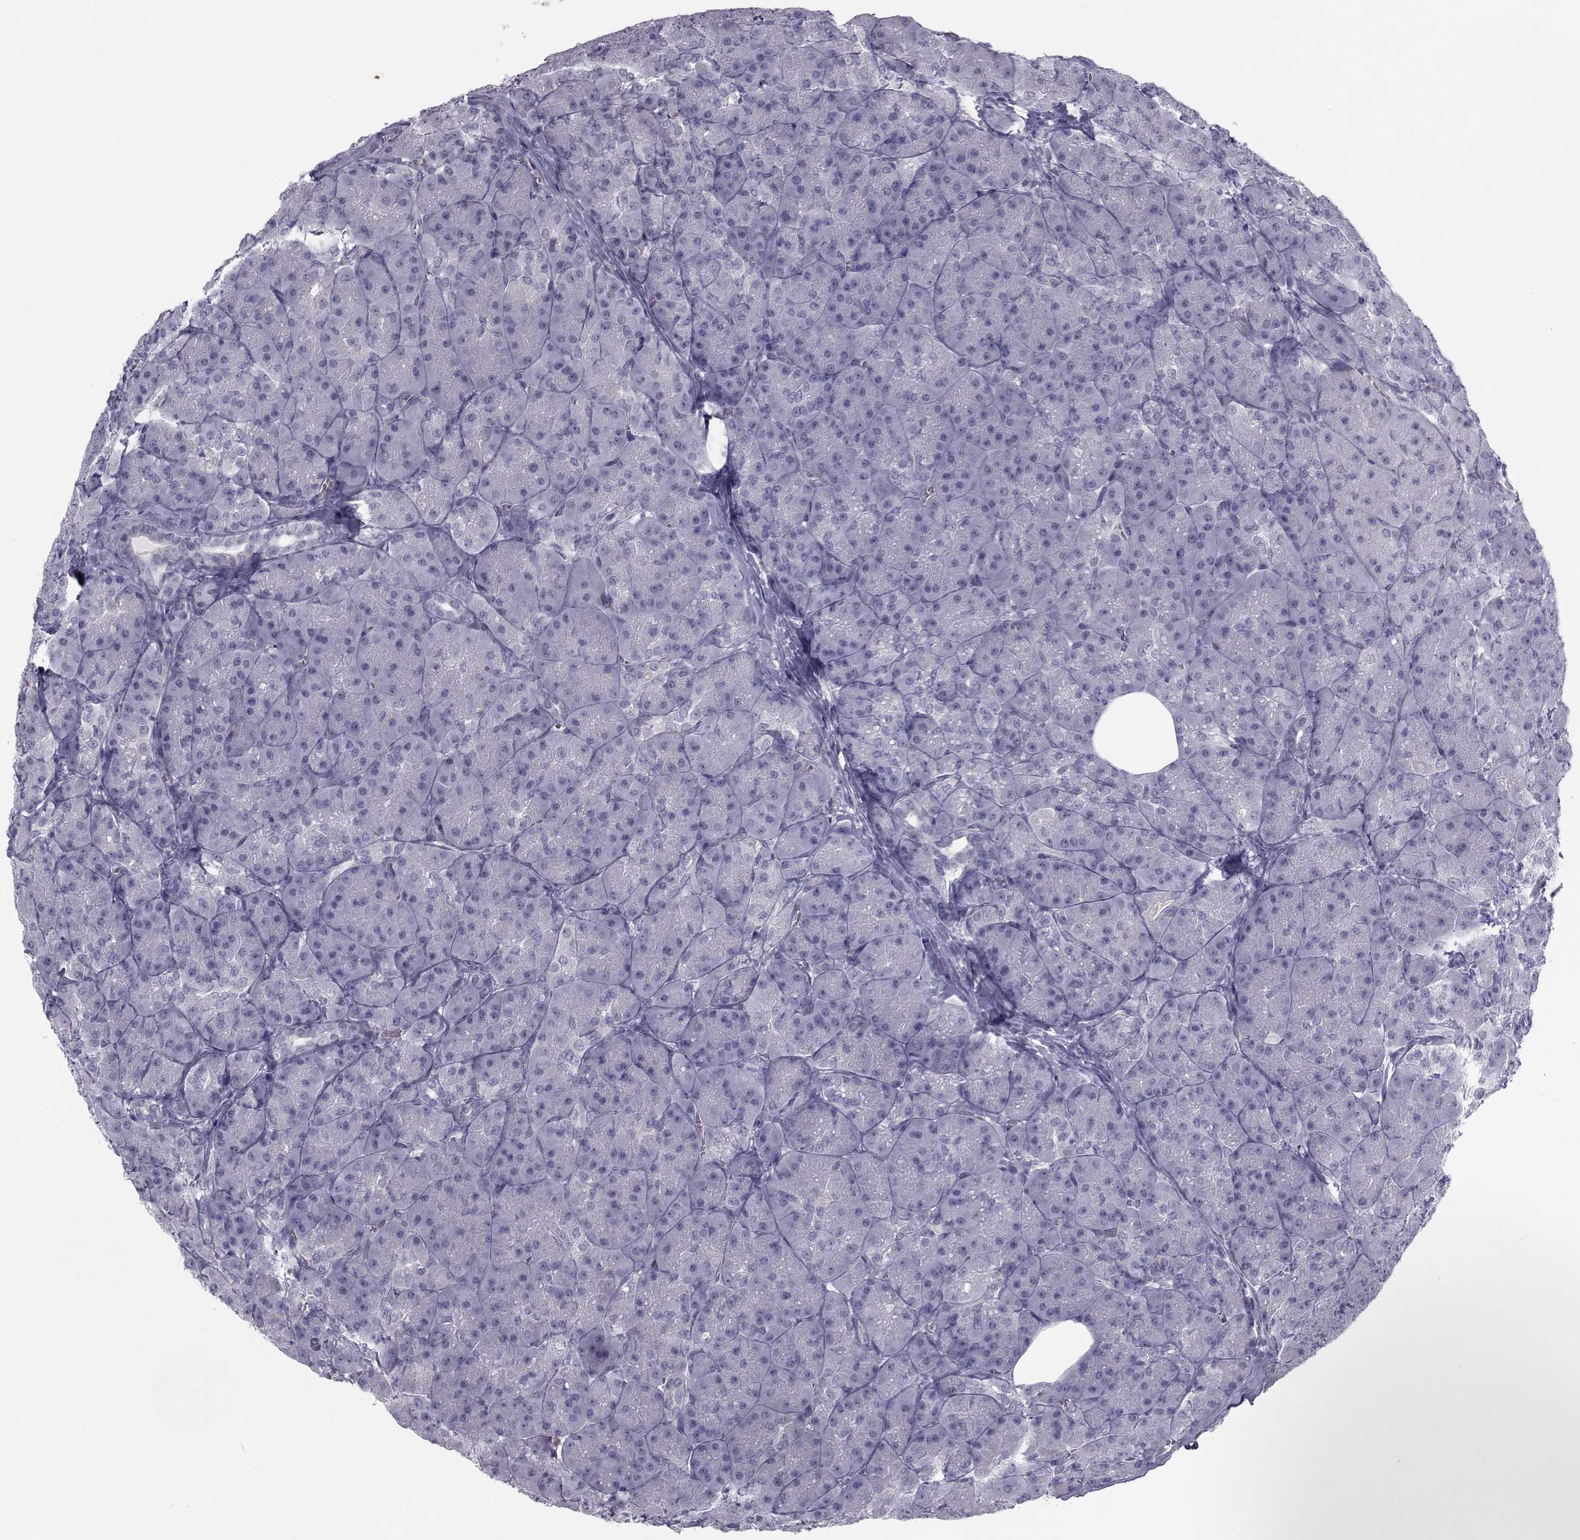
{"staining": {"intensity": "negative", "quantity": "none", "location": "none"}, "tissue": "pancreas", "cell_type": "Exocrine glandular cells", "image_type": "normal", "snomed": [{"axis": "morphology", "description": "Normal tissue, NOS"}, {"axis": "topography", "description": "Pancreas"}], "caption": "Exocrine glandular cells are negative for protein expression in benign human pancreas. (DAB immunohistochemistry, high magnification).", "gene": "GARIN3", "patient": {"sex": "male", "age": 57}}